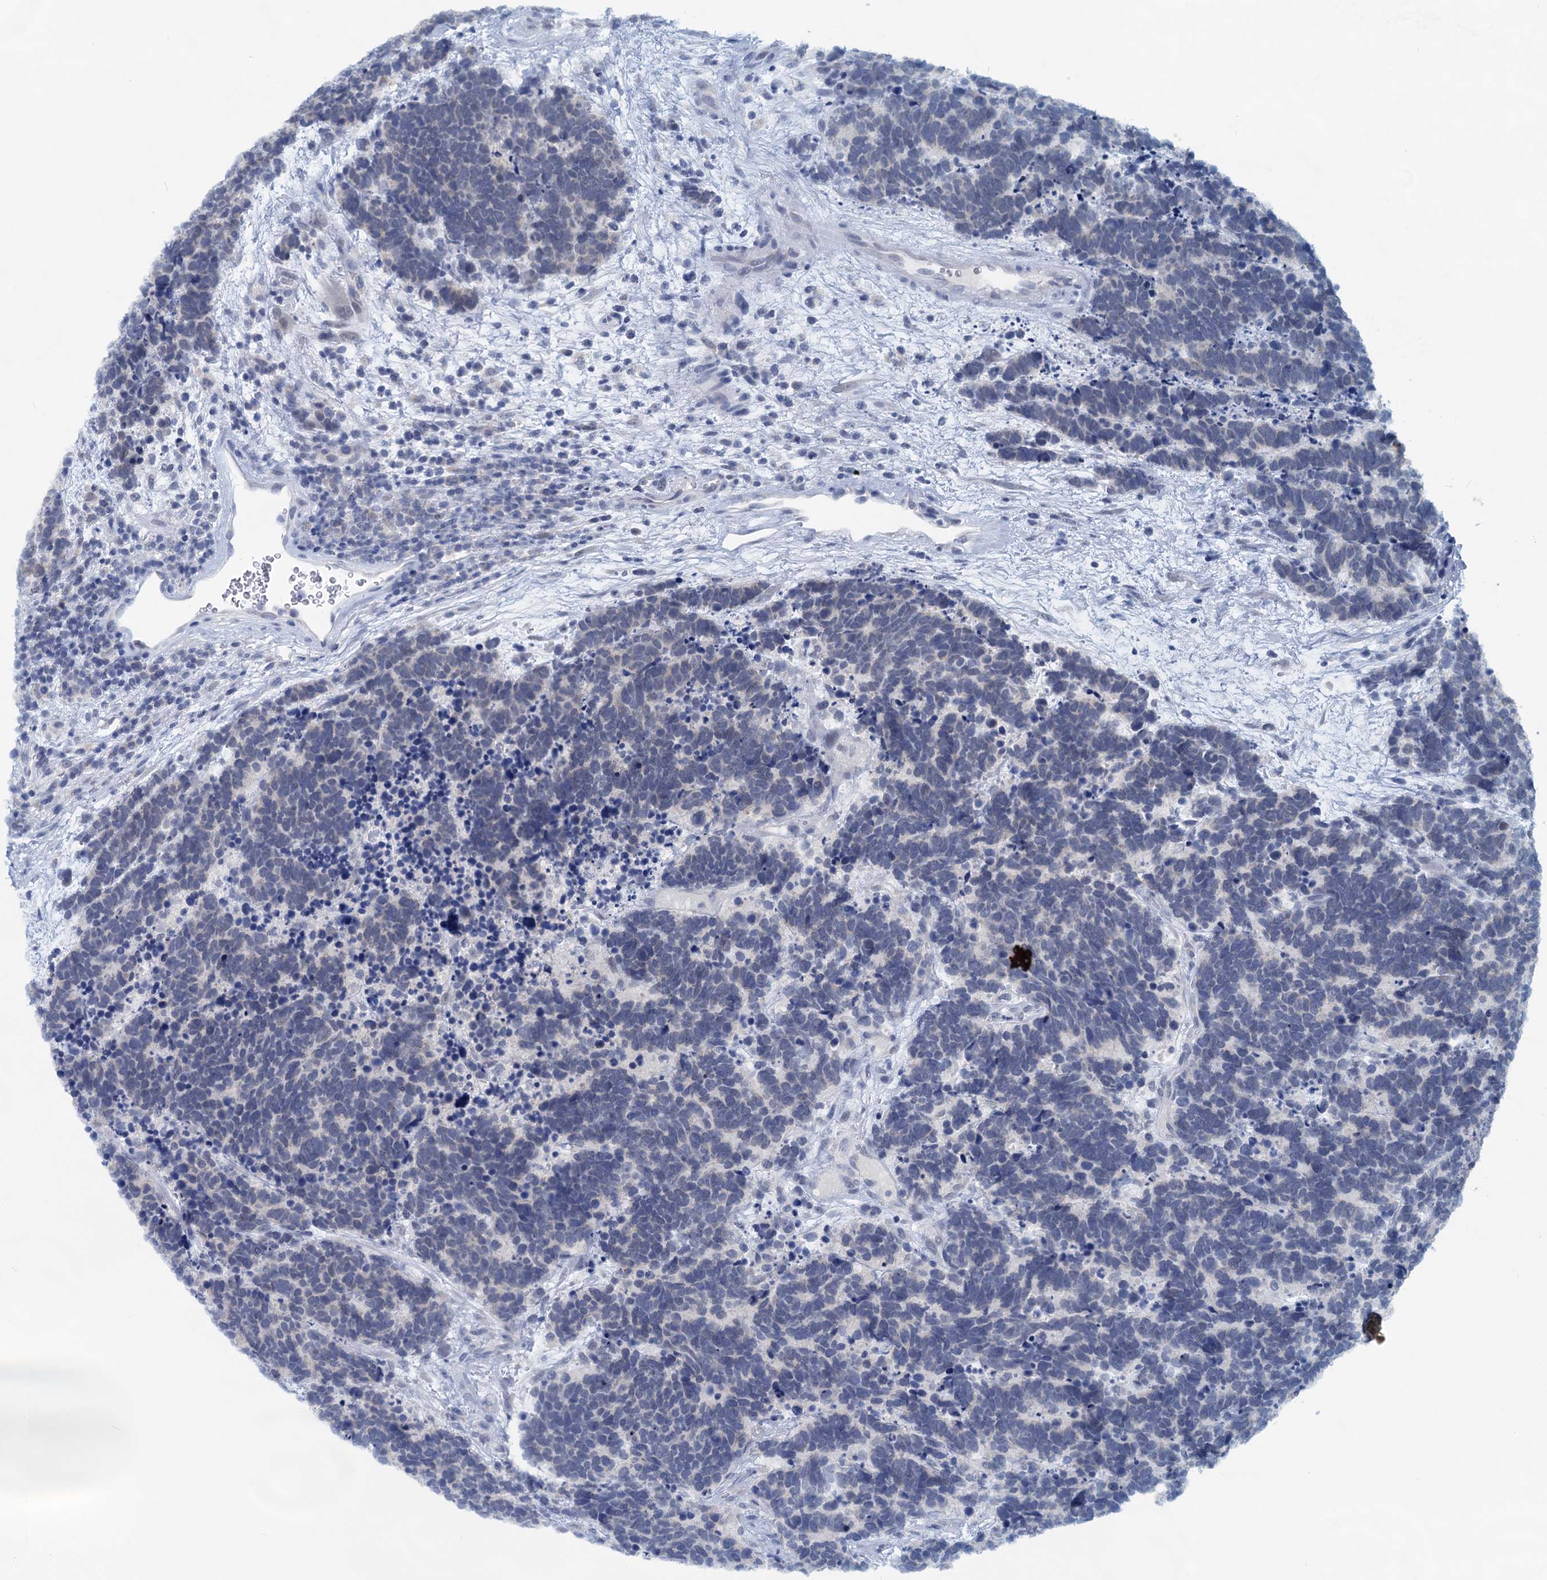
{"staining": {"intensity": "negative", "quantity": "none", "location": "none"}, "tissue": "carcinoid", "cell_type": "Tumor cells", "image_type": "cancer", "snomed": [{"axis": "morphology", "description": "Carcinoma, NOS"}, {"axis": "morphology", "description": "Carcinoid, malignant, NOS"}, {"axis": "topography", "description": "Urinary bladder"}], "caption": "An image of malignant carcinoid stained for a protein reveals no brown staining in tumor cells. (Stains: DAB immunohistochemistry (IHC) with hematoxylin counter stain, Microscopy: brightfield microscopy at high magnification).", "gene": "RITA1", "patient": {"sex": "male", "age": 57}}